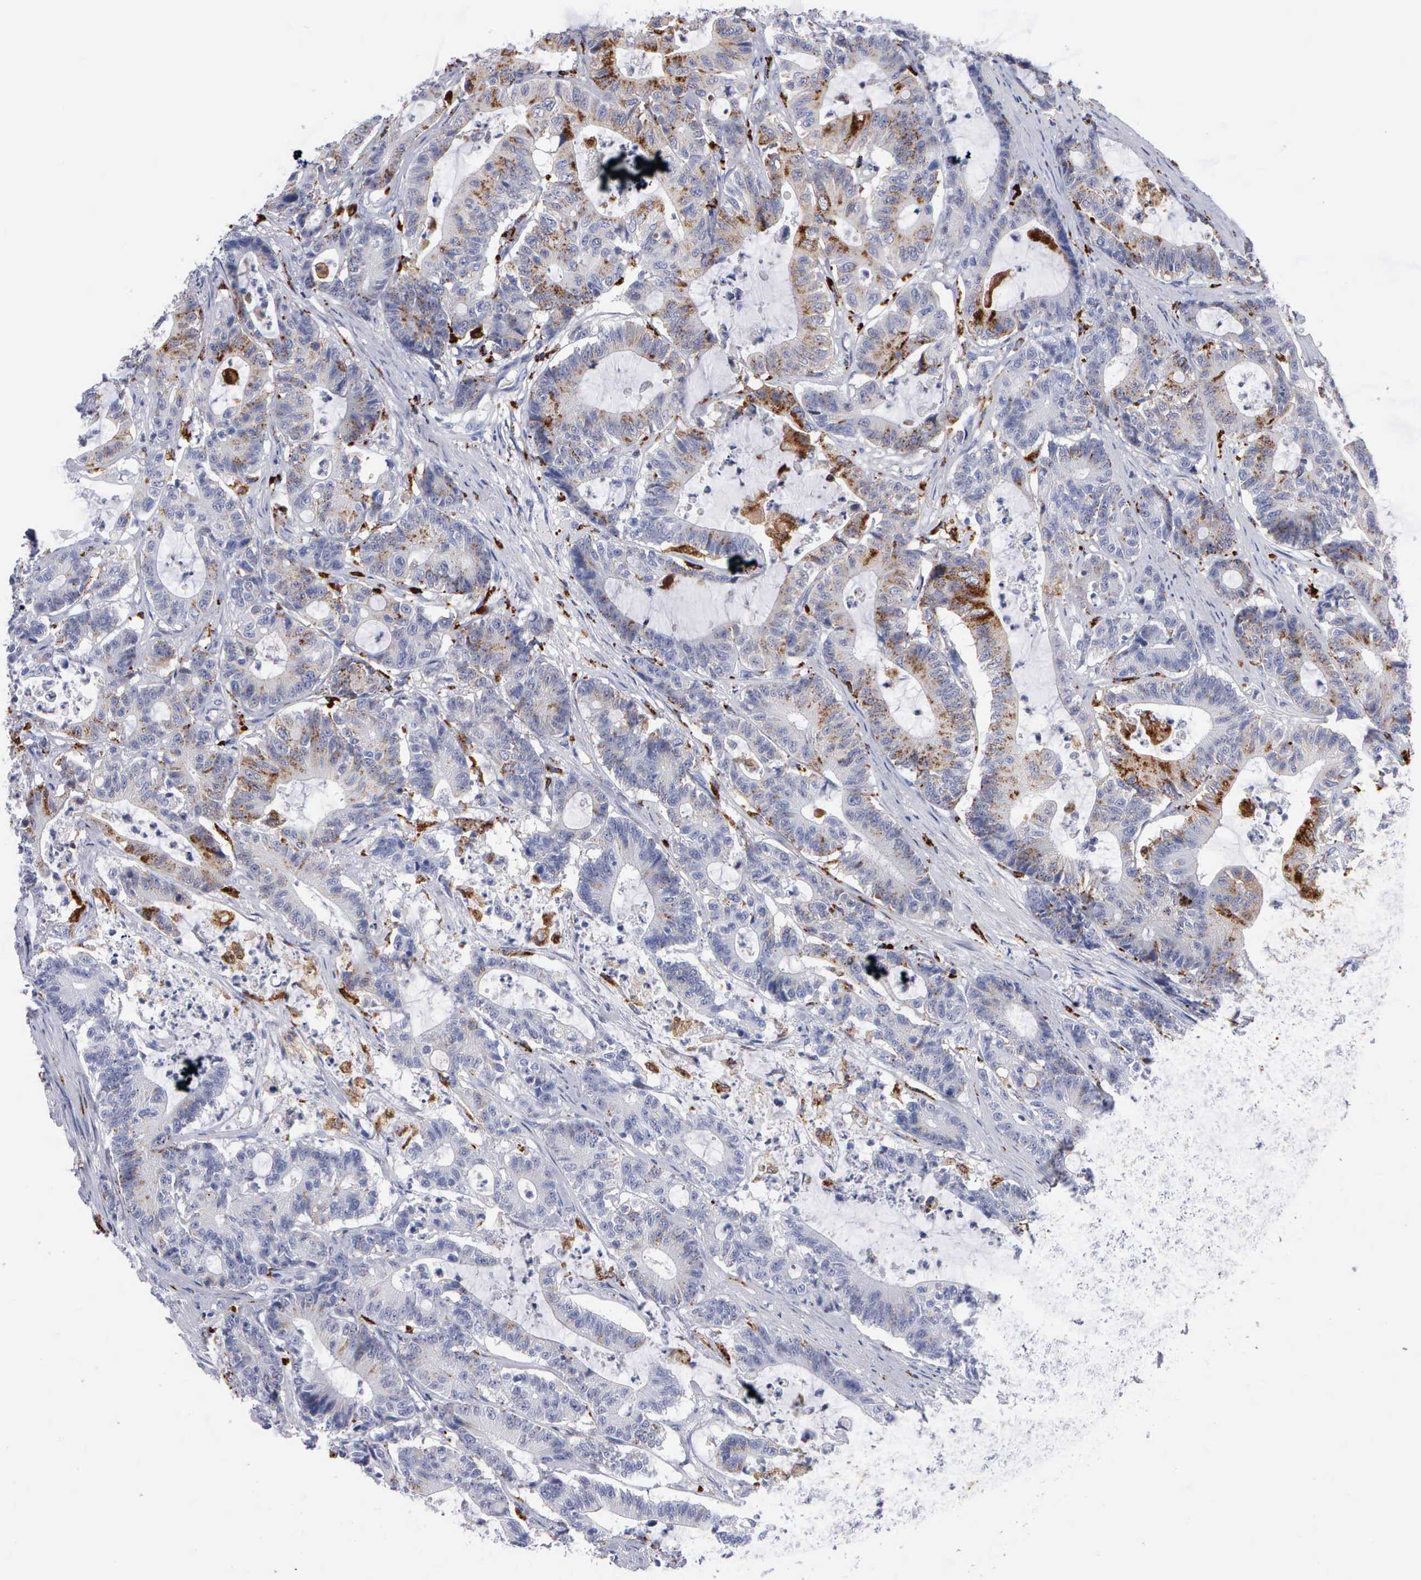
{"staining": {"intensity": "moderate", "quantity": "<25%", "location": "cytoplasmic/membranous"}, "tissue": "colorectal cancer", "cell_type": "Tumor cells", "image_type": "cancer", "snomed": [{"axis": "morphology", "description": "Adenocarcinoma, NOS"}, {"axis": "topography", "description": "Colon"}], "caption": "Approximately <25% of tumor cells in human colorectal cancer display moderate cytoplasmic/membranous protein positivity as visualized by brown immunohistochemical staining.", "gene": "CTSH", "patient": {"sex": "female", "age": 84}}